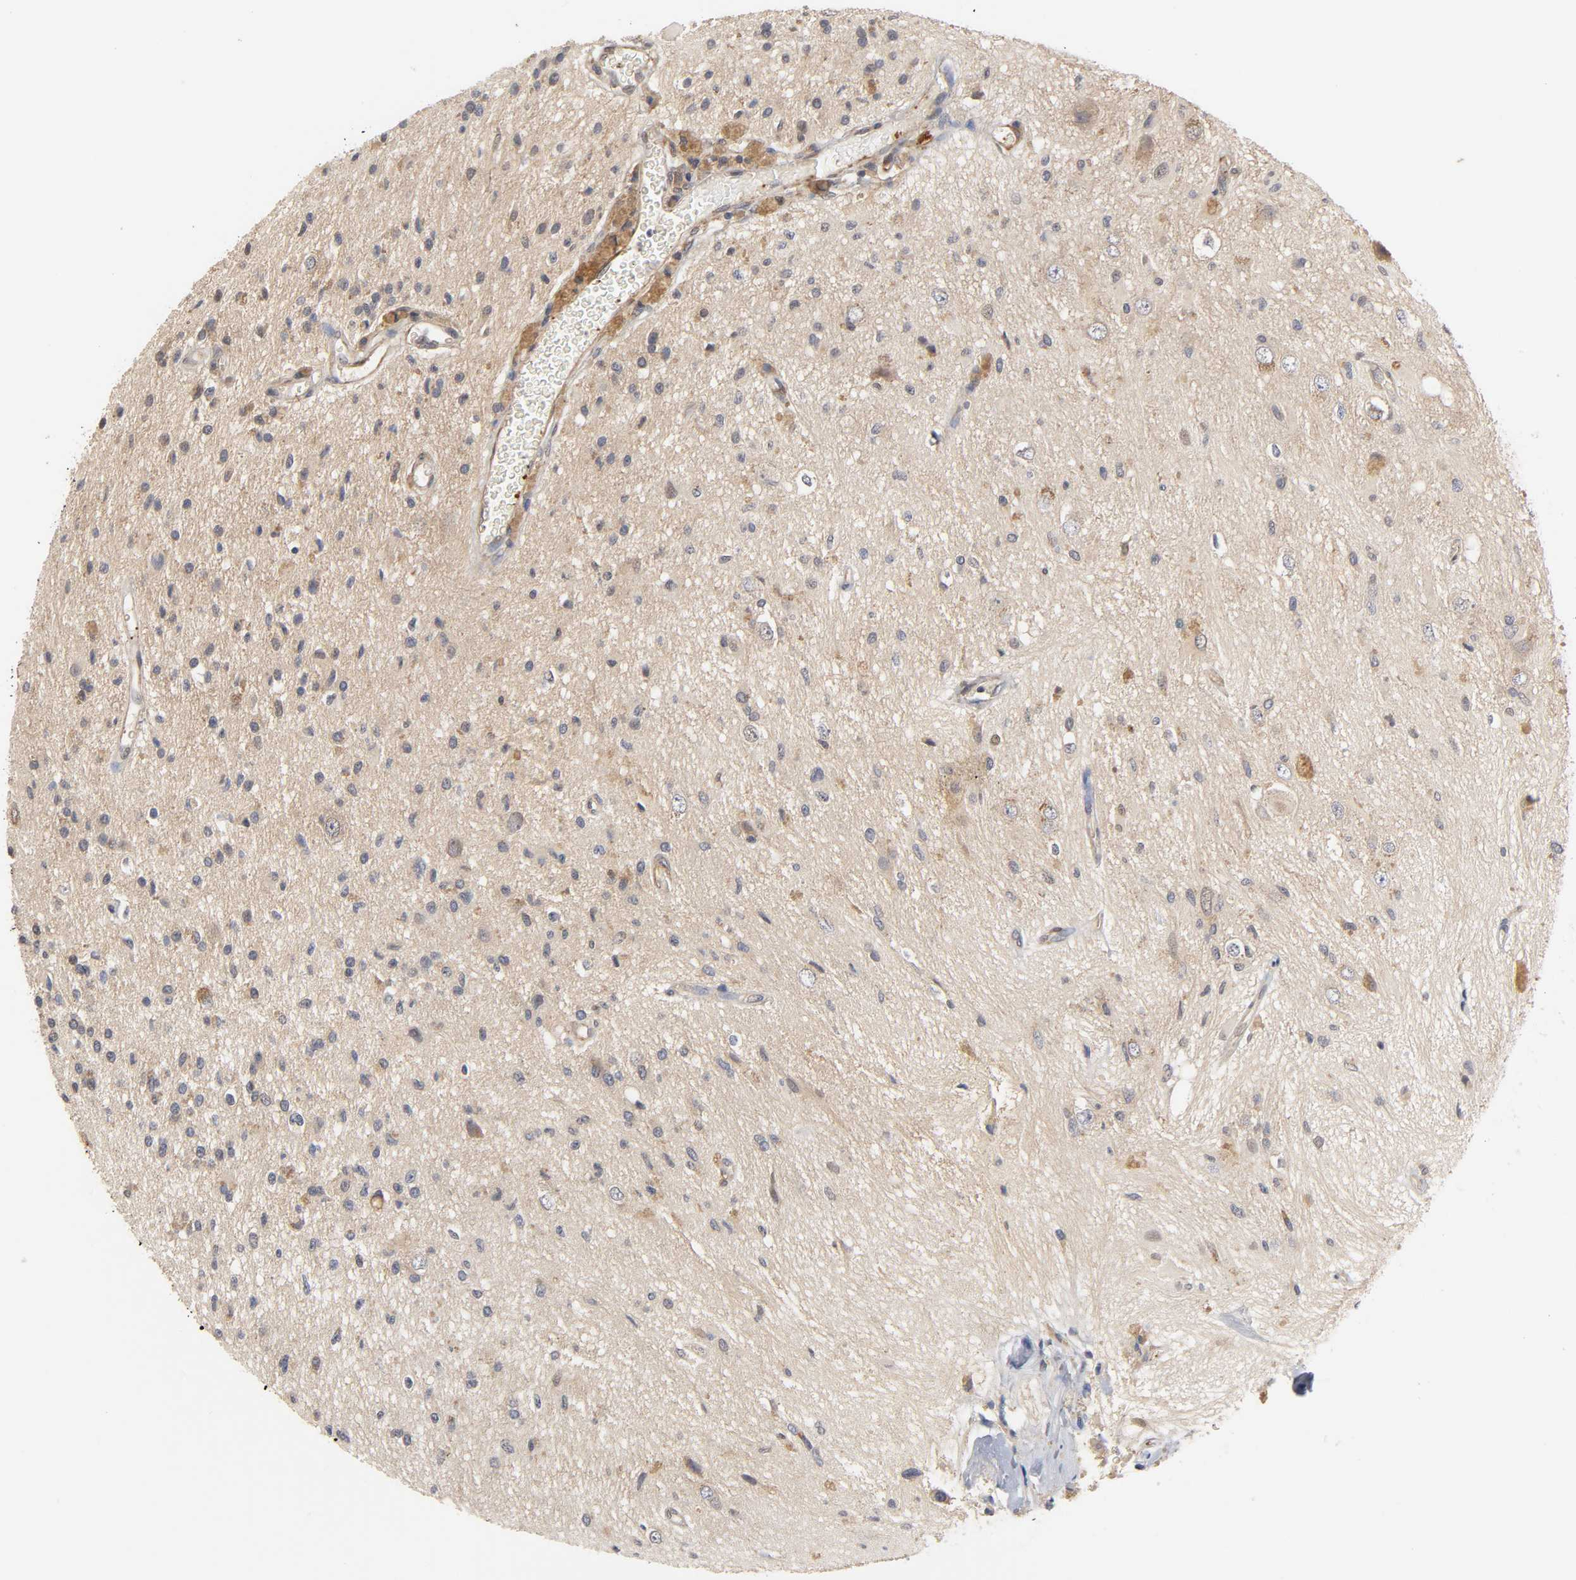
{"staining": {"intensity": "negative", "quantity": "none", "location": "none"}, "tissue": "glioma", "cell_type": "Tumor cells", "image_type": "cancer", "snomed": [{"axis": "morphology", "description": "Glioma, malignant, High grade"}, {"axis": "topography", "description": "Brain"}], "caption": "An immunohistochemistry (IHC) photomicrograph of malignant glioma (high-grade) is shown. There is no staining in tumor cells of malignant glioma (high-grade).", "gene": "PDE5A", "patient": {"sex": "male", "age": 47}}